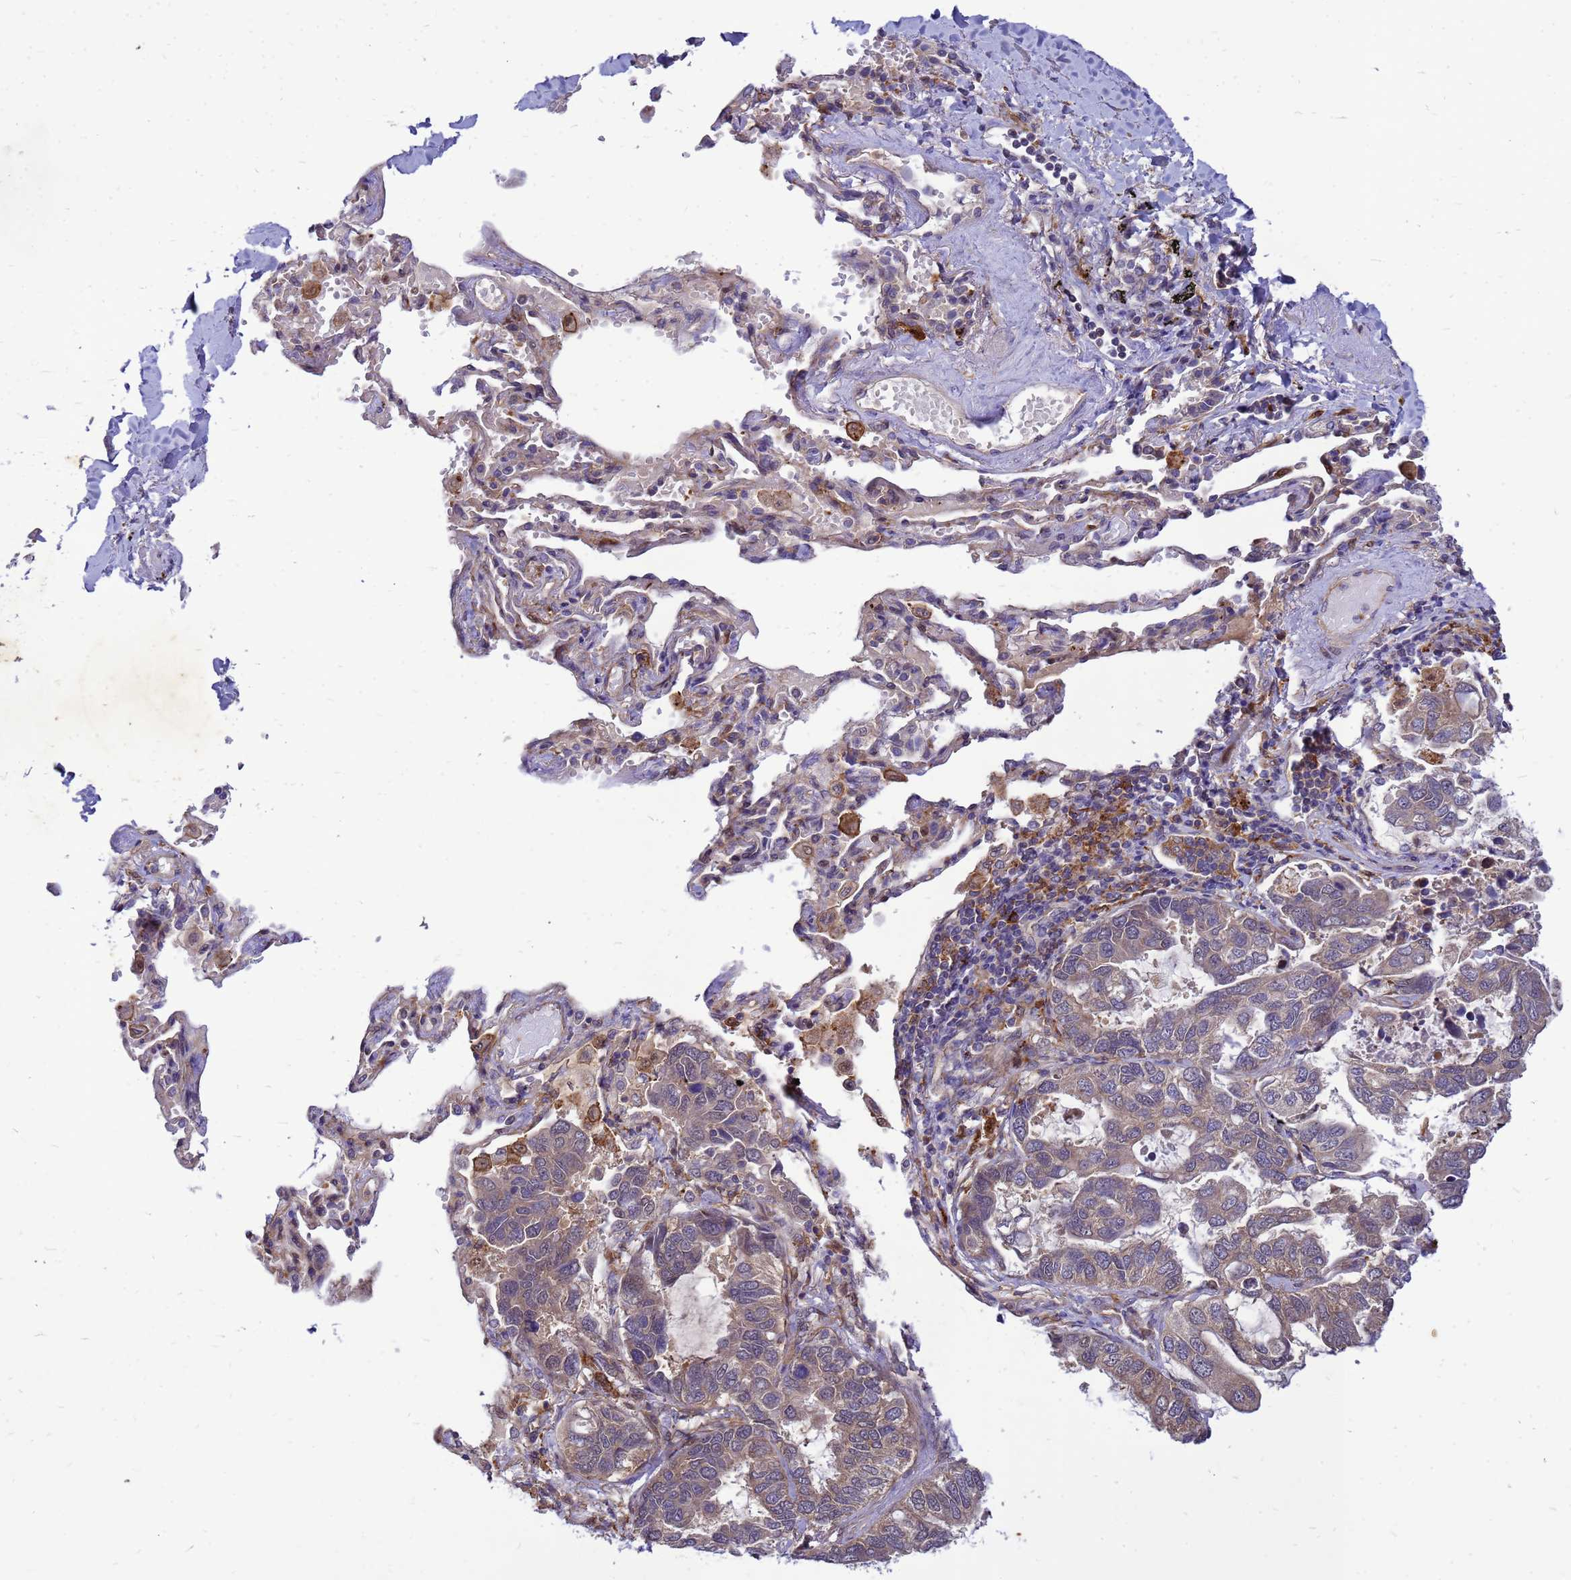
{"staining": {"intensity": "weak", "quantity": "25%-75%", "location": "cytoplasmic/membranous"}, "tissue": "lung cancer", "cell_type": "Tumor cells", "image_type": "cancer", "snomed": [{"axis": "morphology", "description": "Adenocarcinoma, NOS"}, {"axis": "topography", "description": "Lung"}], "caption": "IHC of lung adenocarcinoma reveals low levels of weak cytoplasmic/membranous expression in approximately 25%-75% of tumor cells. The protein is stained brown, and the nuclei are stained in blue (DAB IHC with brightfield microscopy, high magnification).", "gene": "RNF215", "patient": {"sex": "male", "age": 64}}